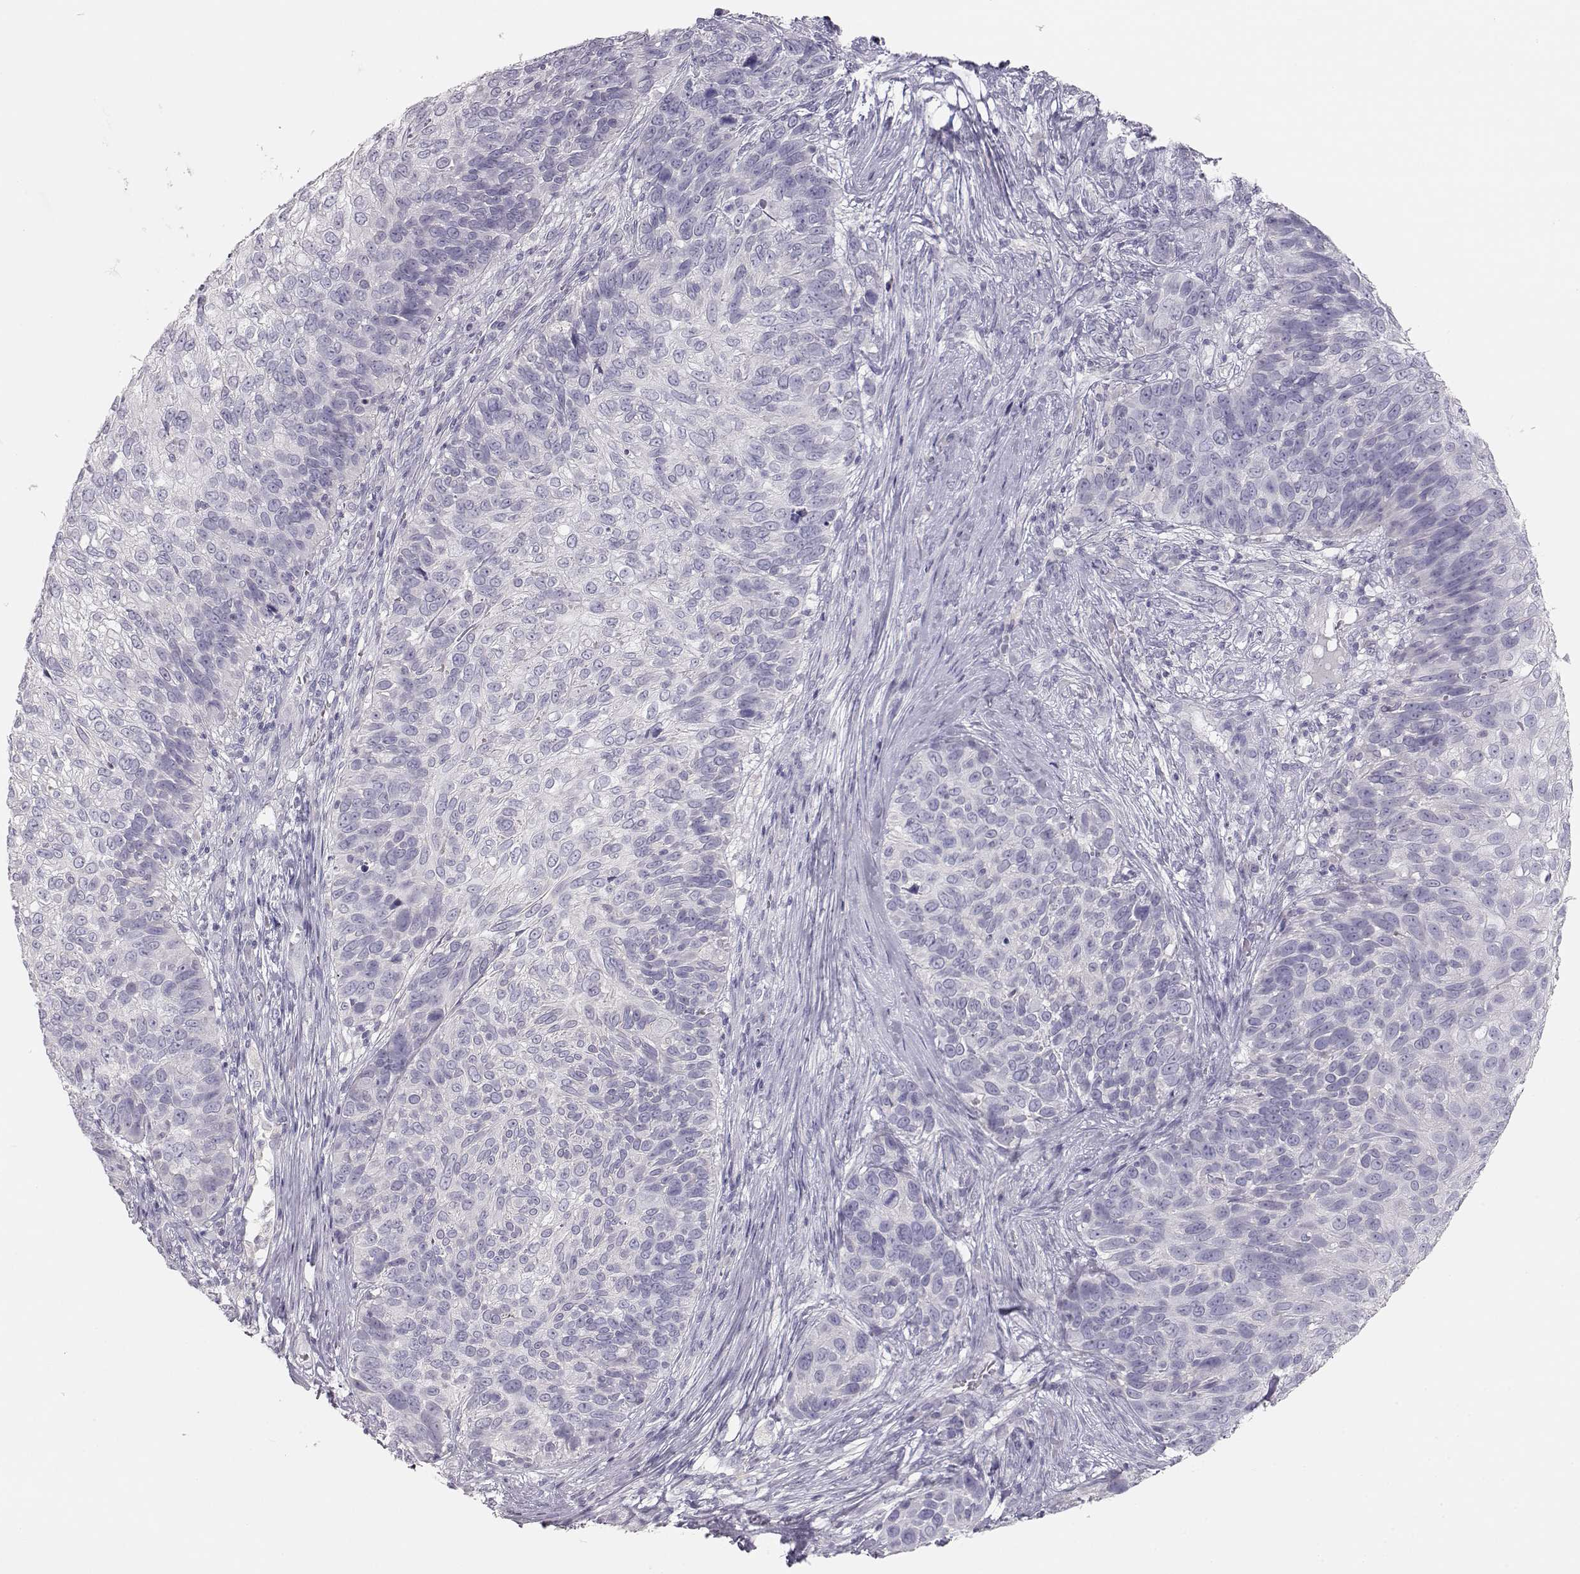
{"staining": {"intensity": "negative", "quantity": "none", "location": "none"}, "tissue": "skin cancer", "cell_type": "Tumor cells", "image_type": "cancer", "snomed": [{"axis": "morphology", "description": "Squamous cell carcinoma, NOS"}, {"axis": "topography", "description": "Skin"}], "caption": "A micrograph of squamous cell carcinoma (skin) stained for a protein exhibits no brown staining in tumor cells.", "gene": "LEPR", "patient": {"sex": "male", "age": 92}}